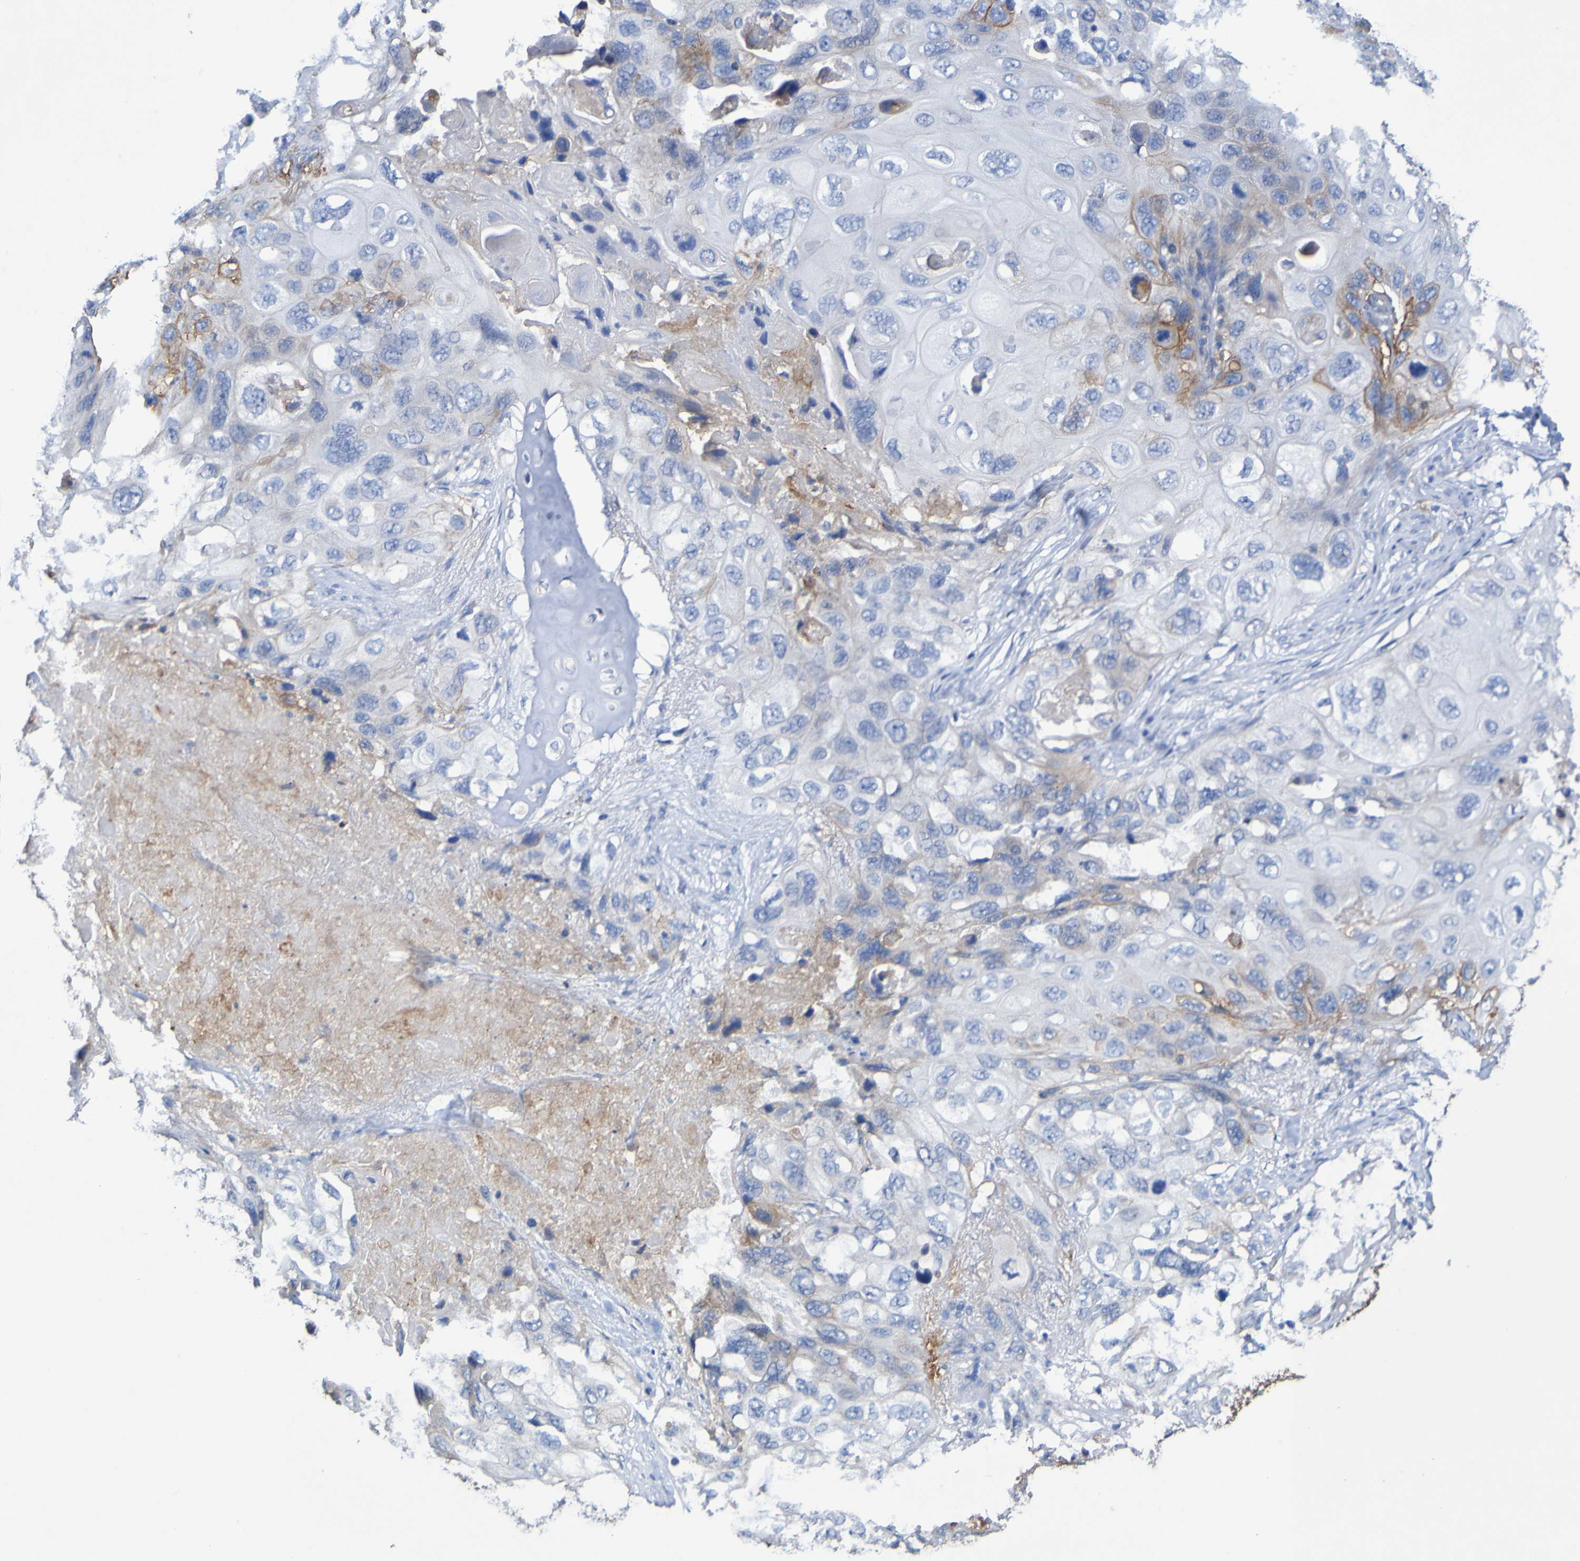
{"staining": {"intensity": "moderate", "quantity": "<25%", "location": "cytoplasmic/membranous"}, "tissue": "lung cancer", "cell_type": "Tumor cells", "image_type": "cancer", "snomed": [{"axis": "morphology", "description": "Squamous cell carcinoma, NOS"}, {"axis": "topography", "description": "Lung"}], "caption": "Immunohistochemistry (IHC) photomicrograph of squamous cell carcinoma (lung) stained for a protein (brown), which reveals low levels of moderate cytoplasmic/membranous positivity in about <25% of tumor cells.", "gene": "SLC3A2", "patient": {"sex": "female", "age": 73}}